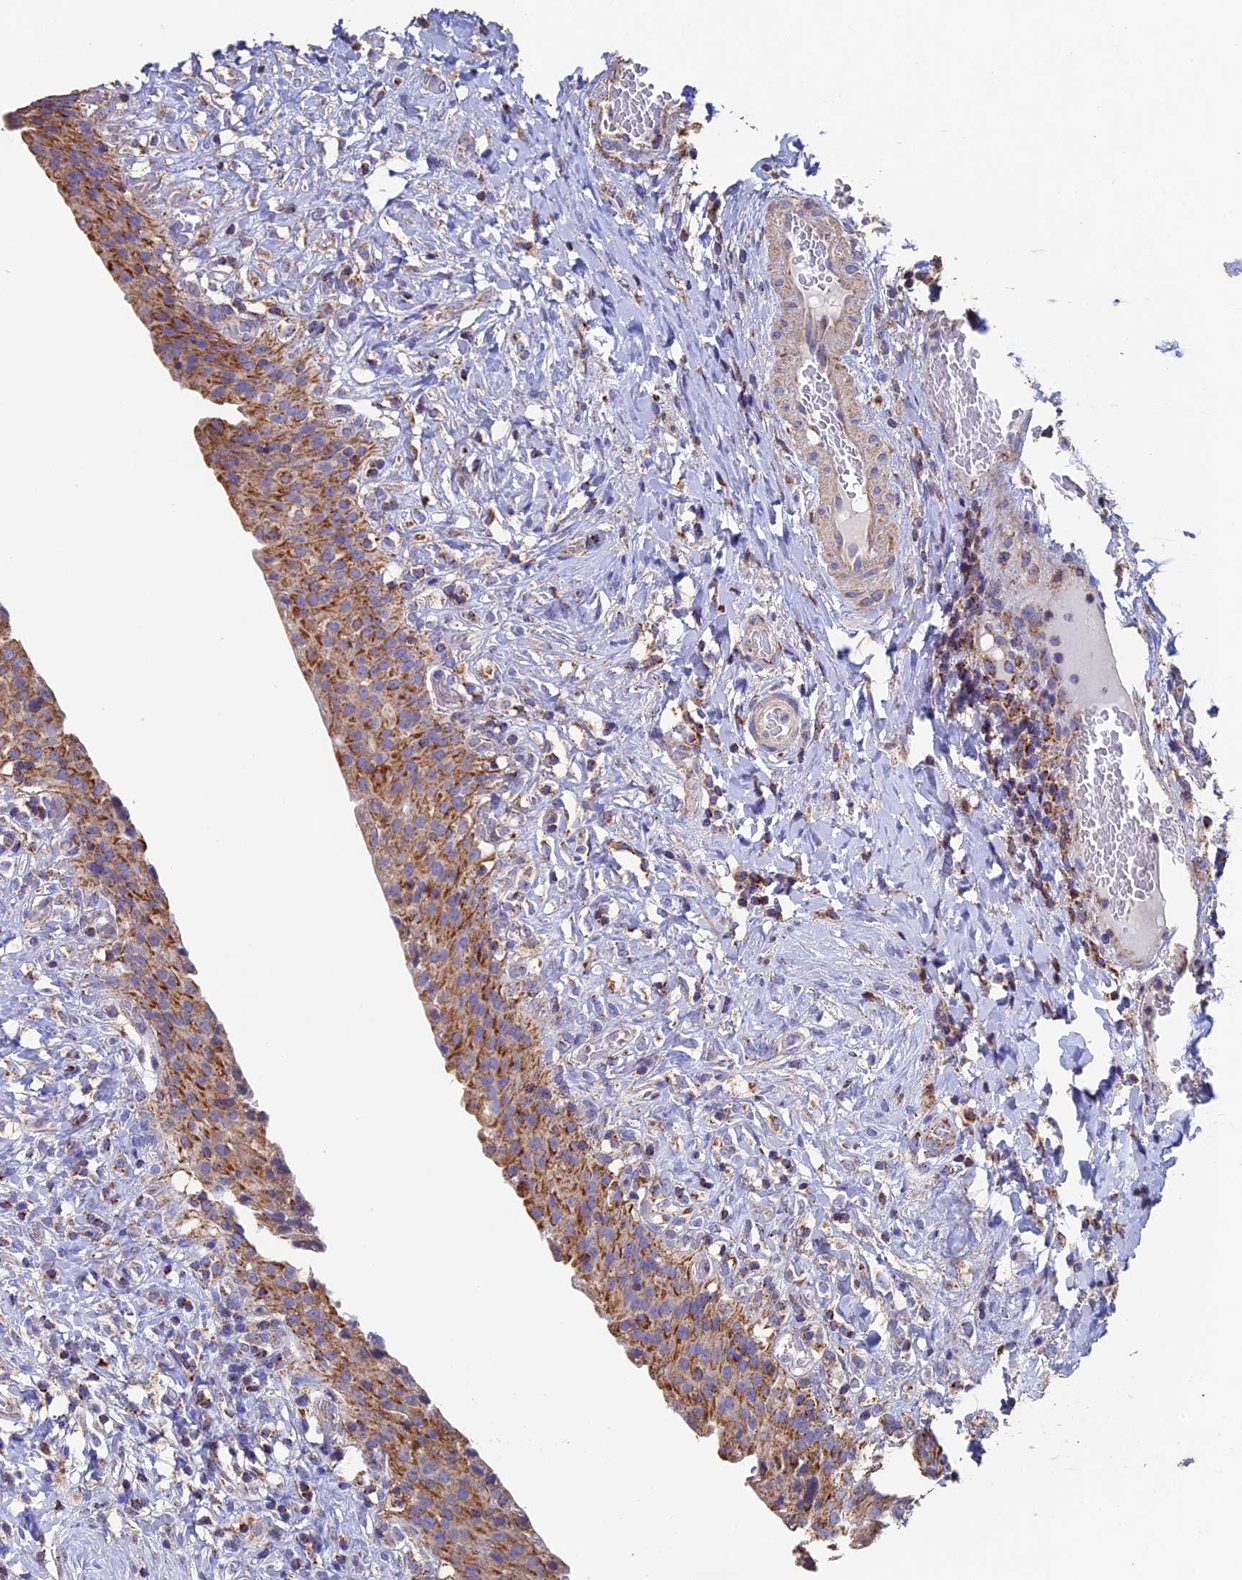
{"staining": {"intensity": "moderate", "quantity": ">75%", "location": "cytoplasmic/membranous"}, "tissue": "urinary bladder", "cell_type": "Urothelial cells", "image_type": "normal", "snomed": [{"axis": "morphology", "description": "Normal tissue, NOS"}, {"axis": "morphology", "description": "Inflammation, NOS"}, {"axis": "topography", "description": "Urinary bladder"}], "caption": "Immunohistochemistry (IHC) micrograph of normal urinary bladder: human urinary bladder stained using immunohistochemistry (IHC) reveals medium levels of moderate protein expression localized specifically in the cytoplasmic/membranous of urothelial cells, appearing as a cytoplasmic/membranous brown color.", "gene": "ADAT1", "patient": {"sex": "male", "age": 64}}